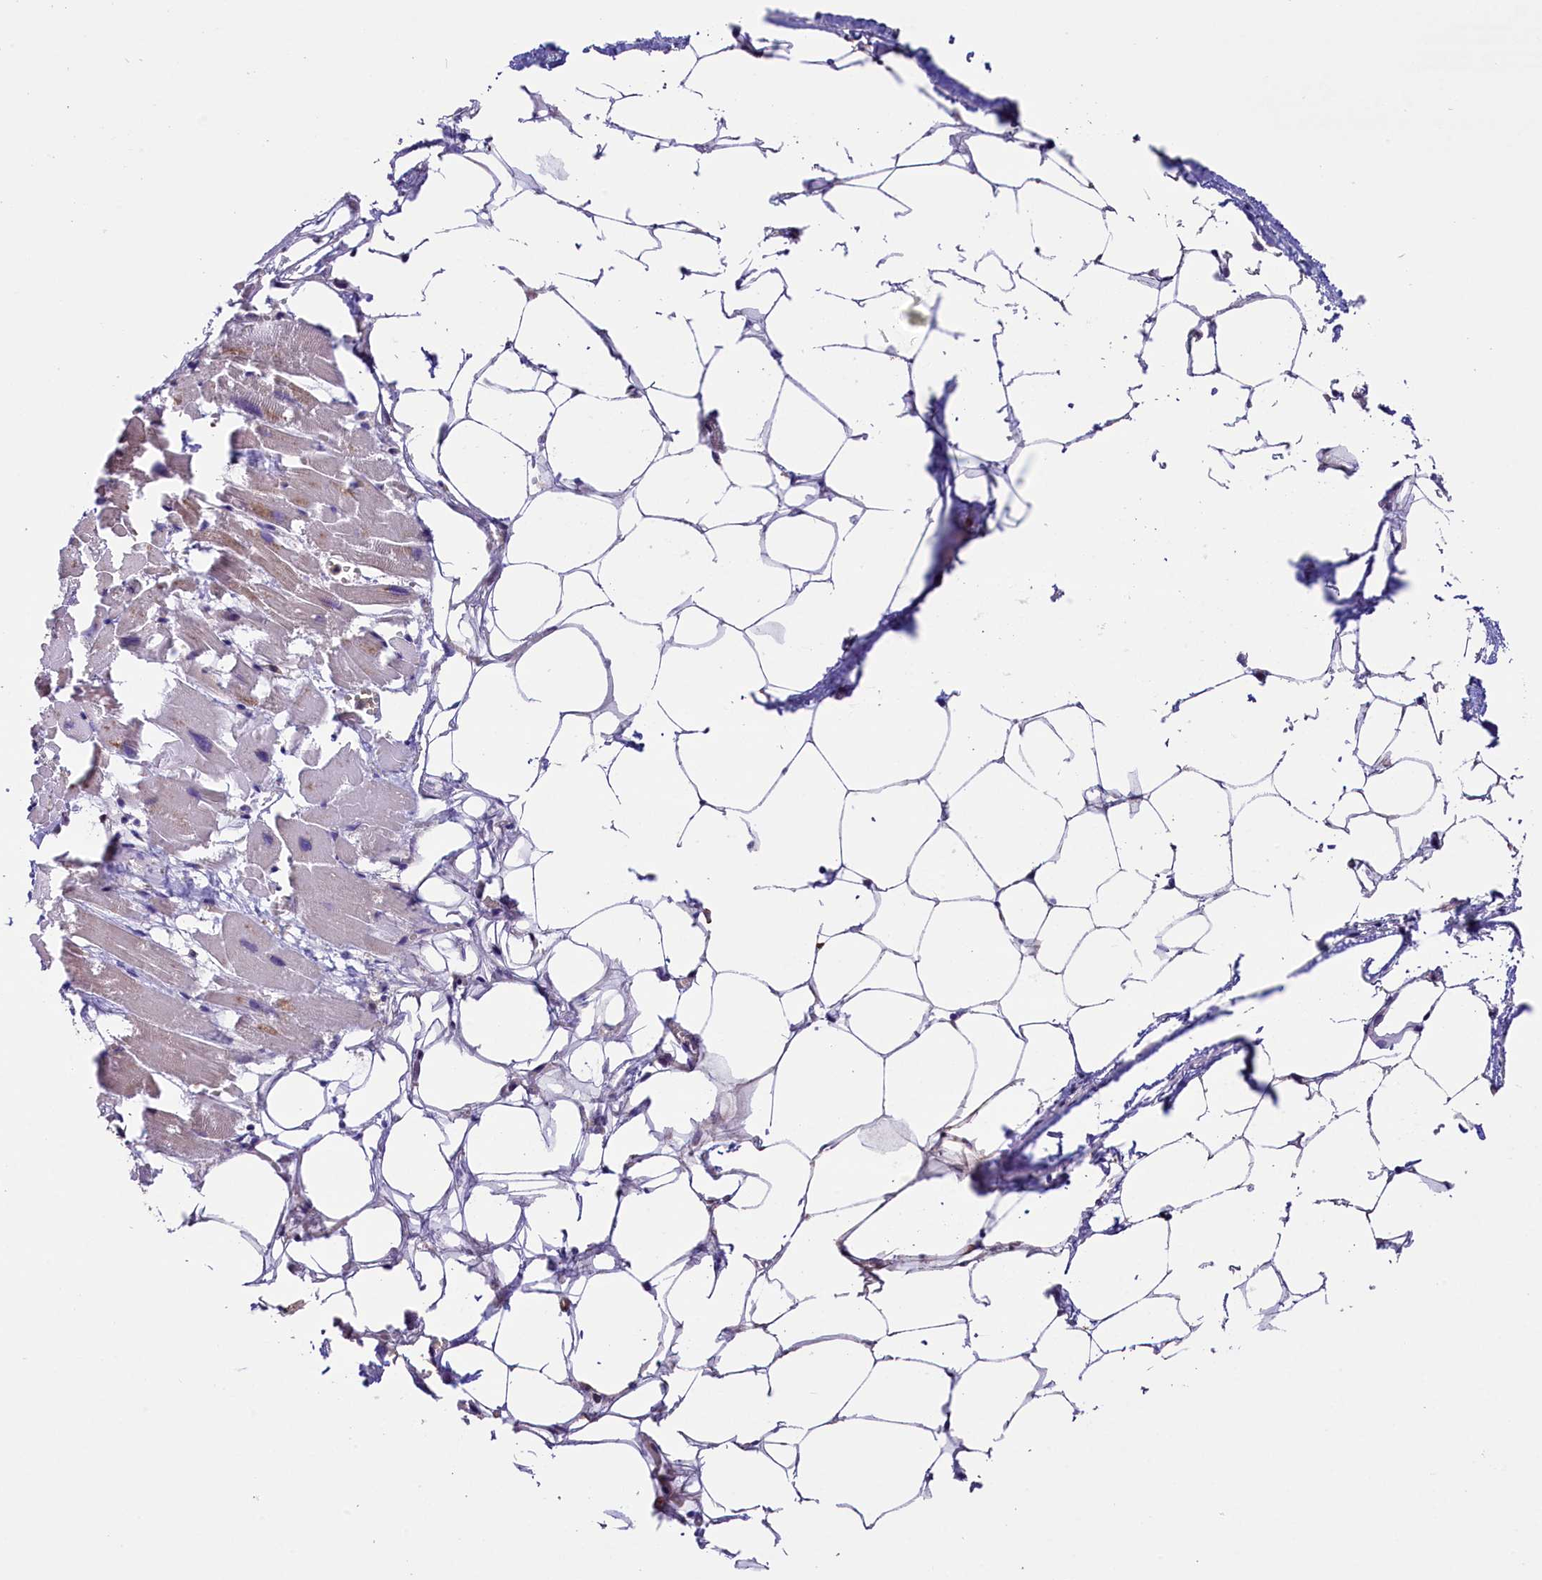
{"staining": {"intensity": "negative", "quantity": "none", "location": "none"}, "tissue": "heart muscle", "cell_type": "Cardiomyocytes", "image_type": "normal", "snomed": [{"axis": "morphology", "description": "Normal tissue, NOS"}, {"axis": "topography", "description": "Heart"}], "caption": "Immunohistochemistry of benign human heart muscle demonstrates no staining in cardiomyocytes.", "gene": "RIC8A", "patient": {"sex": "female", "age": 64}}